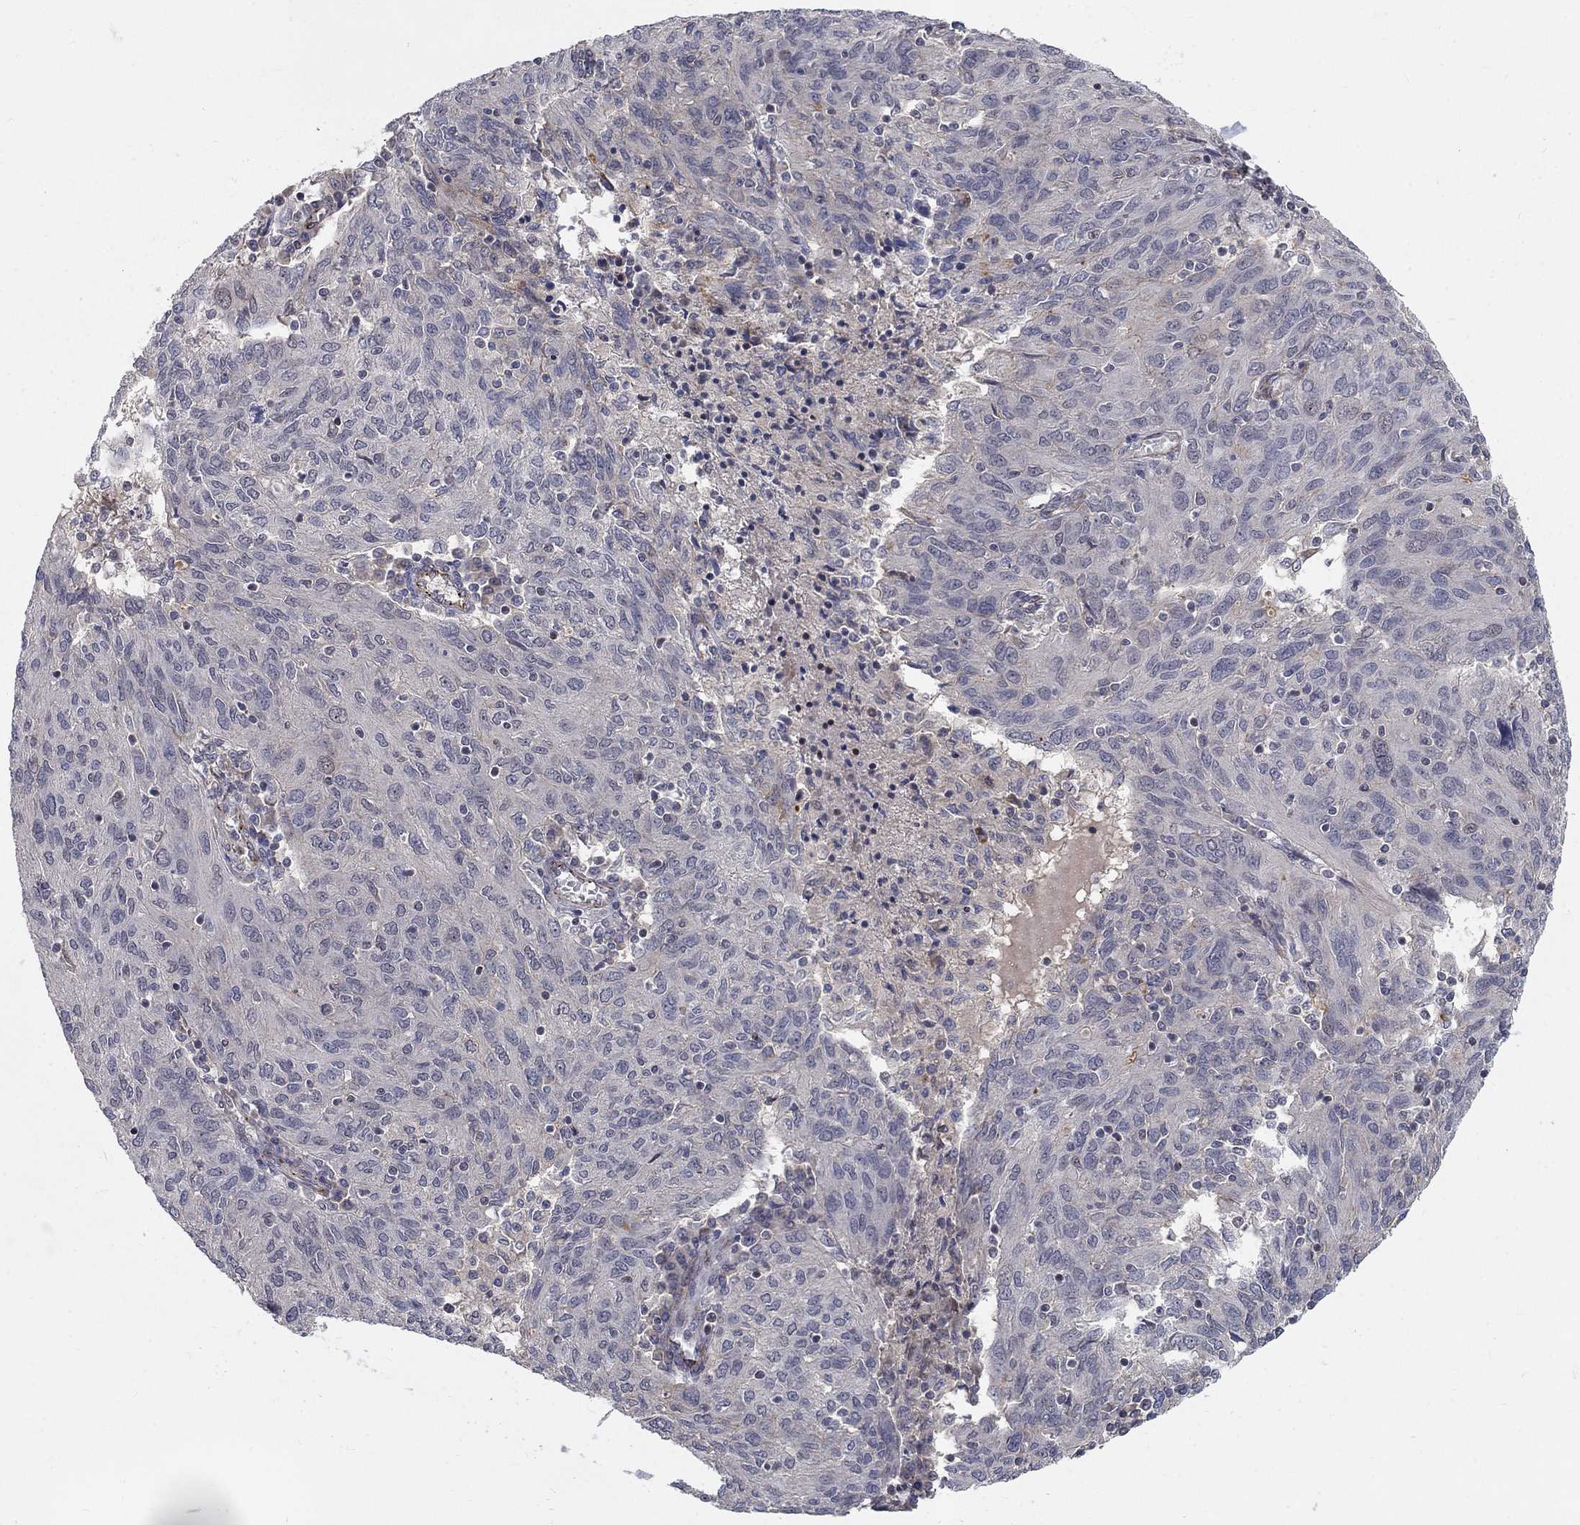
{"staining": {"intensity": "negative", "quantity": "none", "location": "none"}, "tissue": "ovarian cancer", "cell_type": "Tumor cells", "image_type": "cancer", "snomed": [{"axis": "morphology", "description": "Carcinoma, endometroid"}, {"axis": "topography", "description": "Ovary"}], "caption": "A high-resolution photomicrograph shows immunohistochemistry staining of ovarian endometroid carcinoma, which displays no significant expression in tumor cells. (DAB immunohistochemistry (IHC) visualized using brightfield microscopy, high magnification).", "gene": "MSRA", "patient": {"sex": "female", "age": 50}}